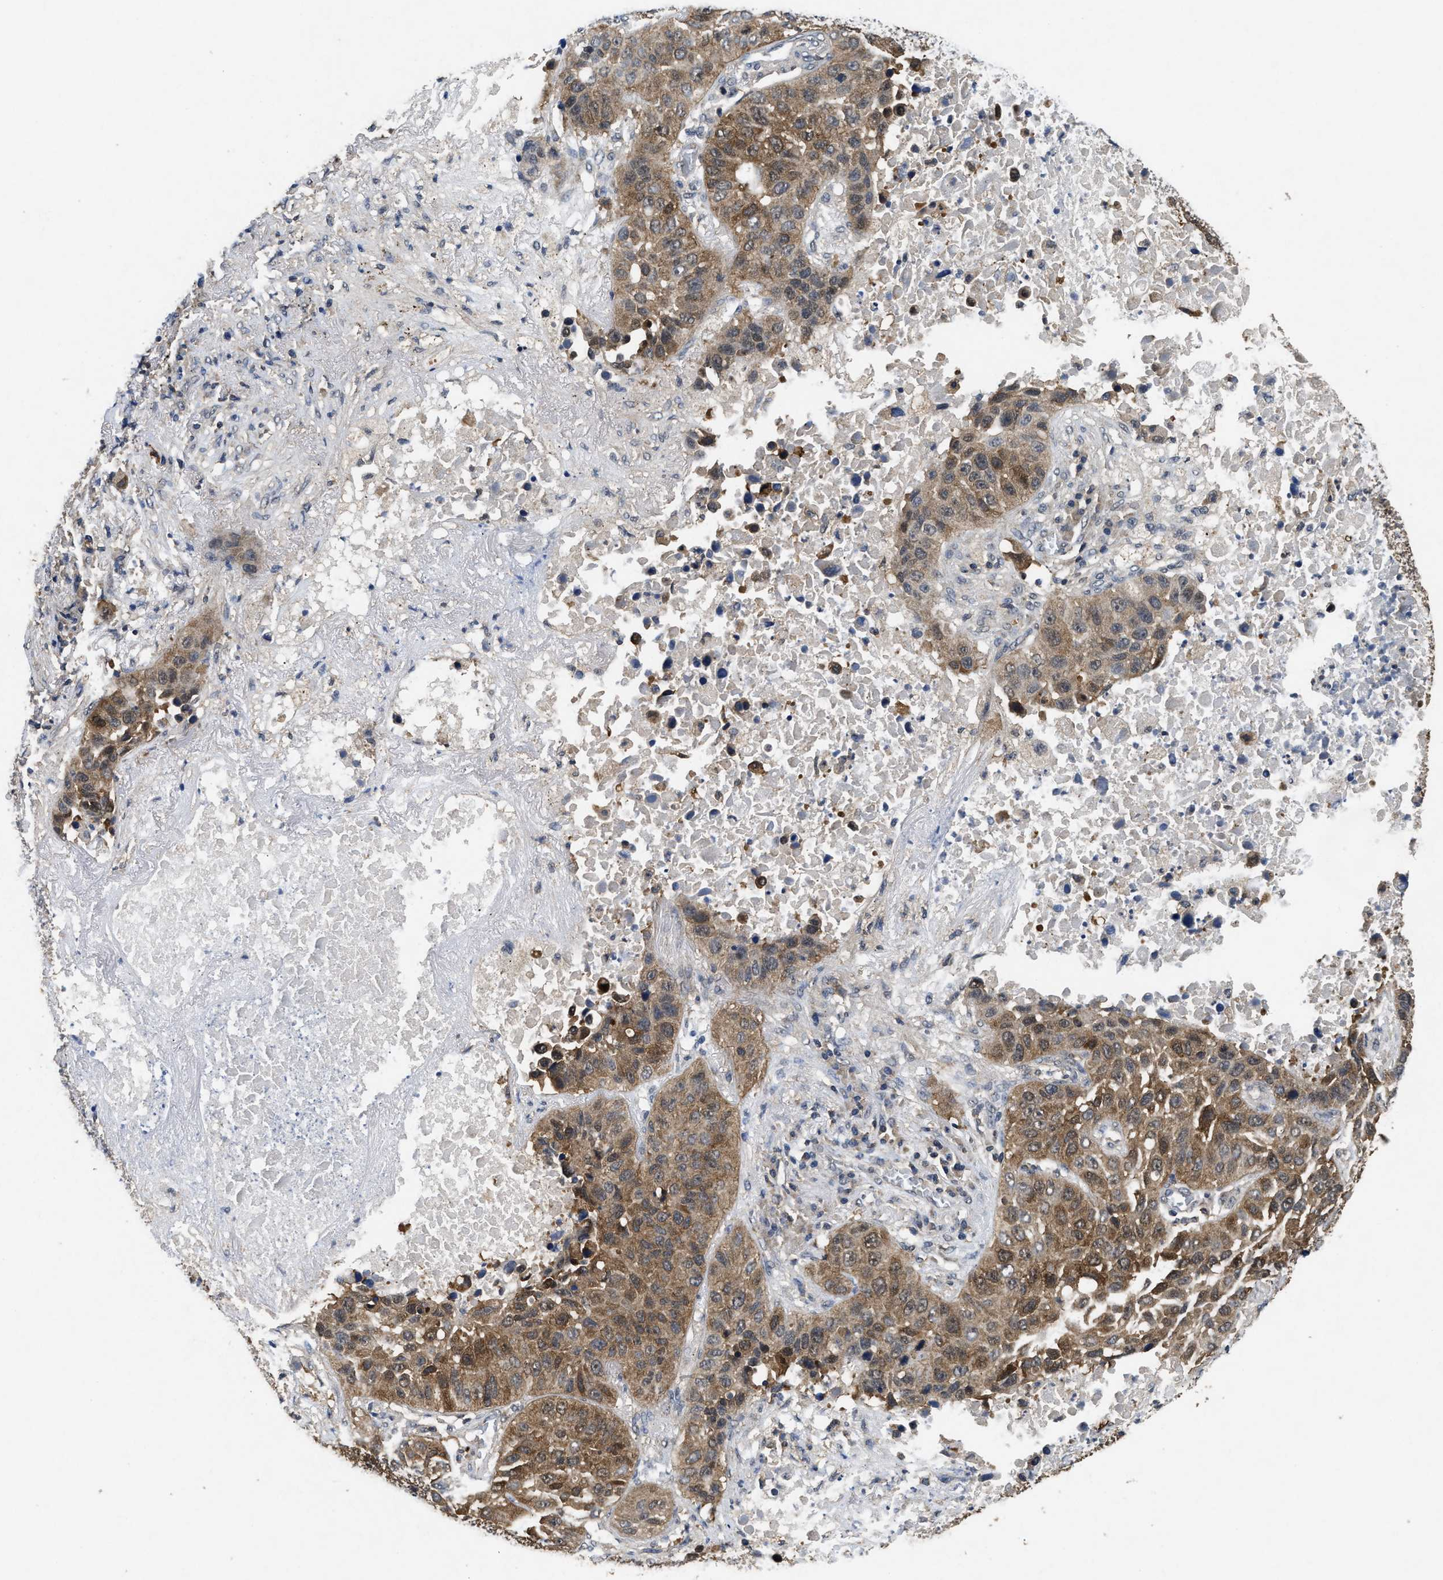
{"staining": {"intensity": "moderate", "quantity": ">75%", "location": "cytoplasmic/membranous"}, "tissue": "lung cancer", "cell_type": "Tumor cells", "image_type": "cancer", "snomed": [{"axis": "morphology", "description": "Squamous cell carcinoma, NOS"}, {"axis": "topography", "description": "Lung"}], "caption": "Immunohistochemistry (IHC) (DAB (3,3'-diaminobenzidine)) staining of lung cancer (squamous cell carcinoma) shows moderate cytoplasmic/membranous protein expression in approximately >75% of tumor cells.", "gene": "ACAT2", "patient": {"sex": "male", "age": 57}}